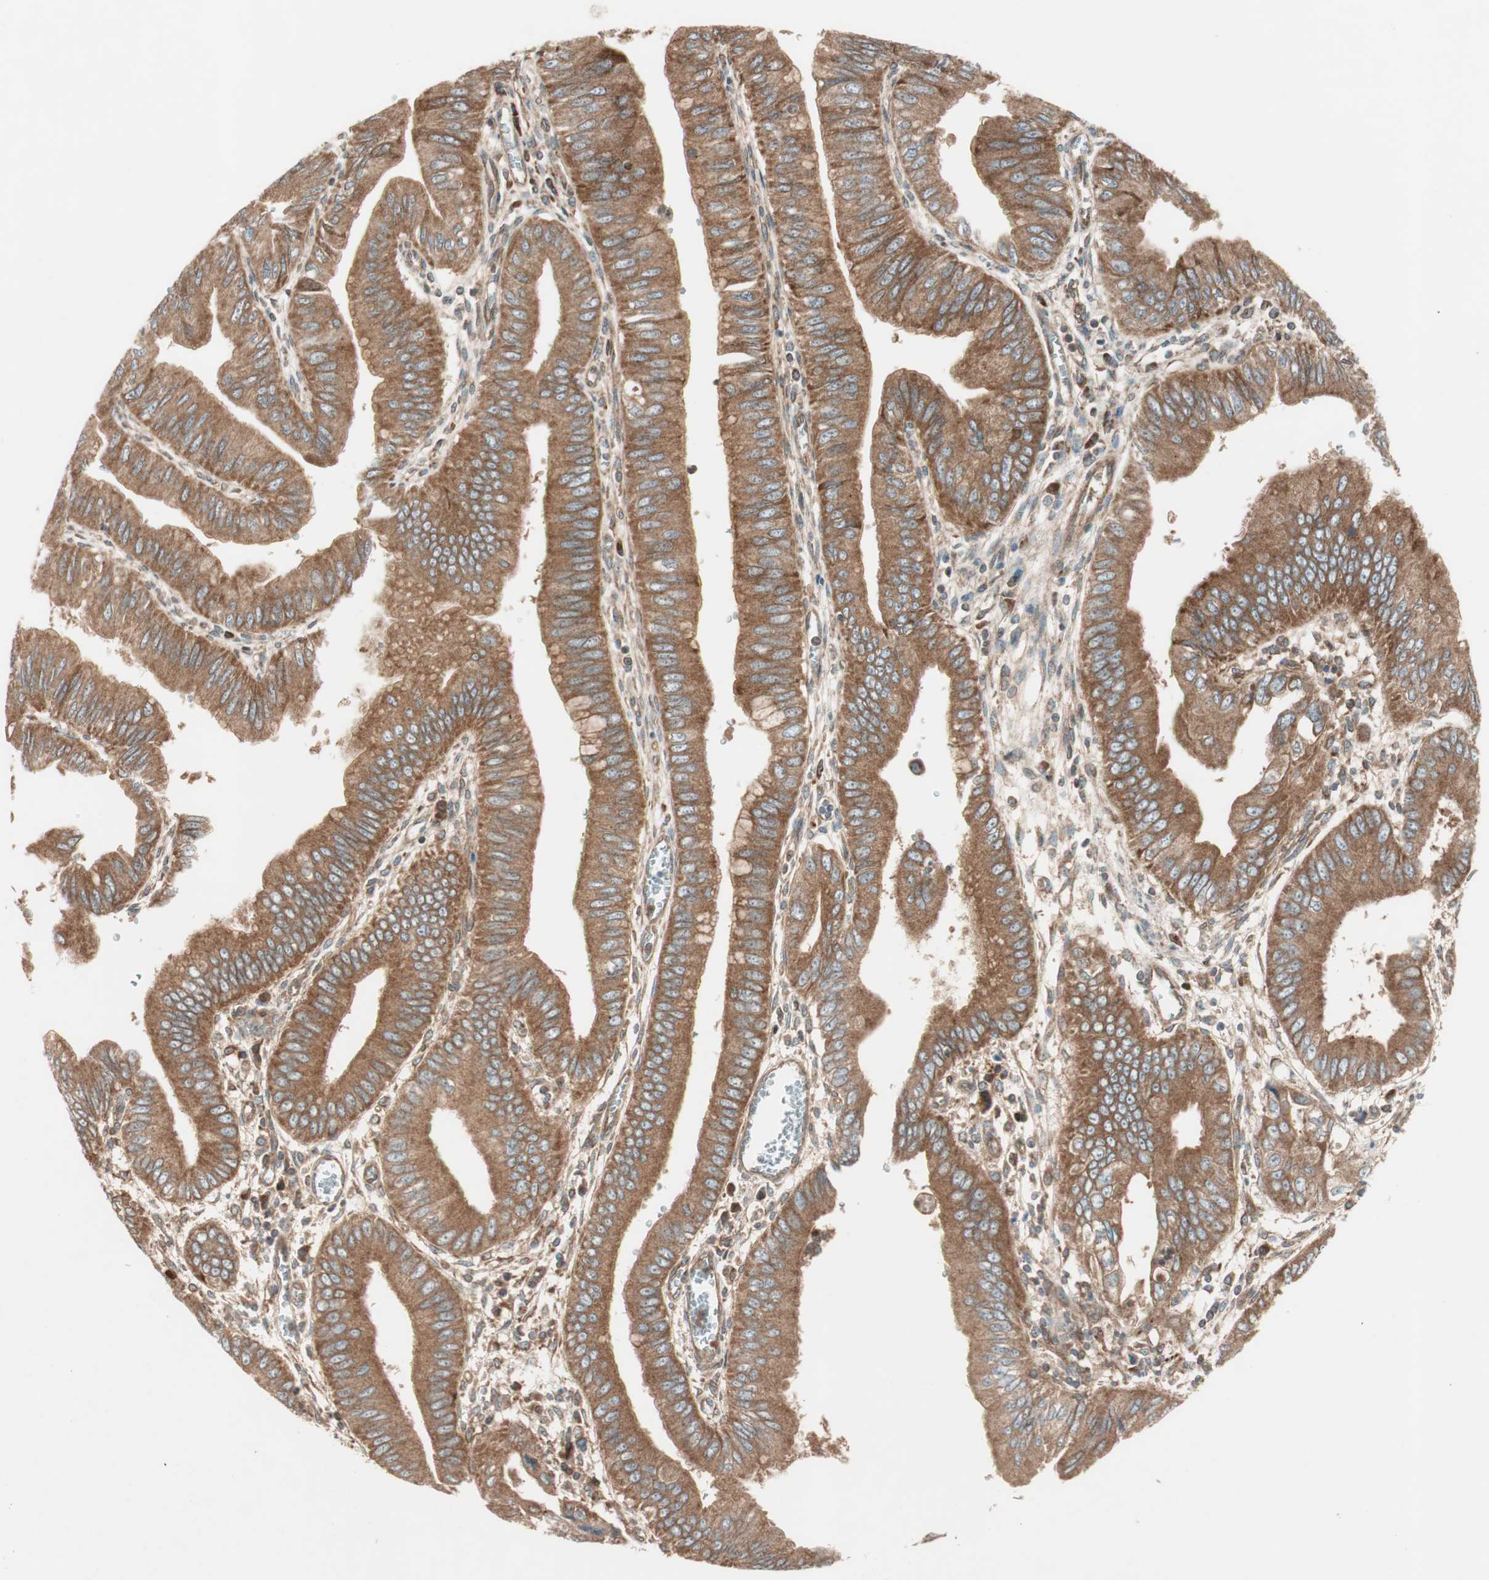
{"staining": {"intensity": "moderate", "quantity": ">75%", "location": "cytoplasmic/membranous"}, "tissue": "pancreatic cancer", "cell_type": "Tumor cells", "image_type": "cancer", "snomed": [{"axis": "morphology", "description": "Normal tissue, NOS"}, {"axis": "topography", "description": "Lymph node"}], "caption": "DAB (3,3'-diaminobenzidine) immunohistochemical staining of pancreatic cancer reveals moderate cytoplasmic/membranous protein expression in approximately >75% of tumor cells.", "gene": "RAB5A", "patient": {"sex": "male", "age": 50}}